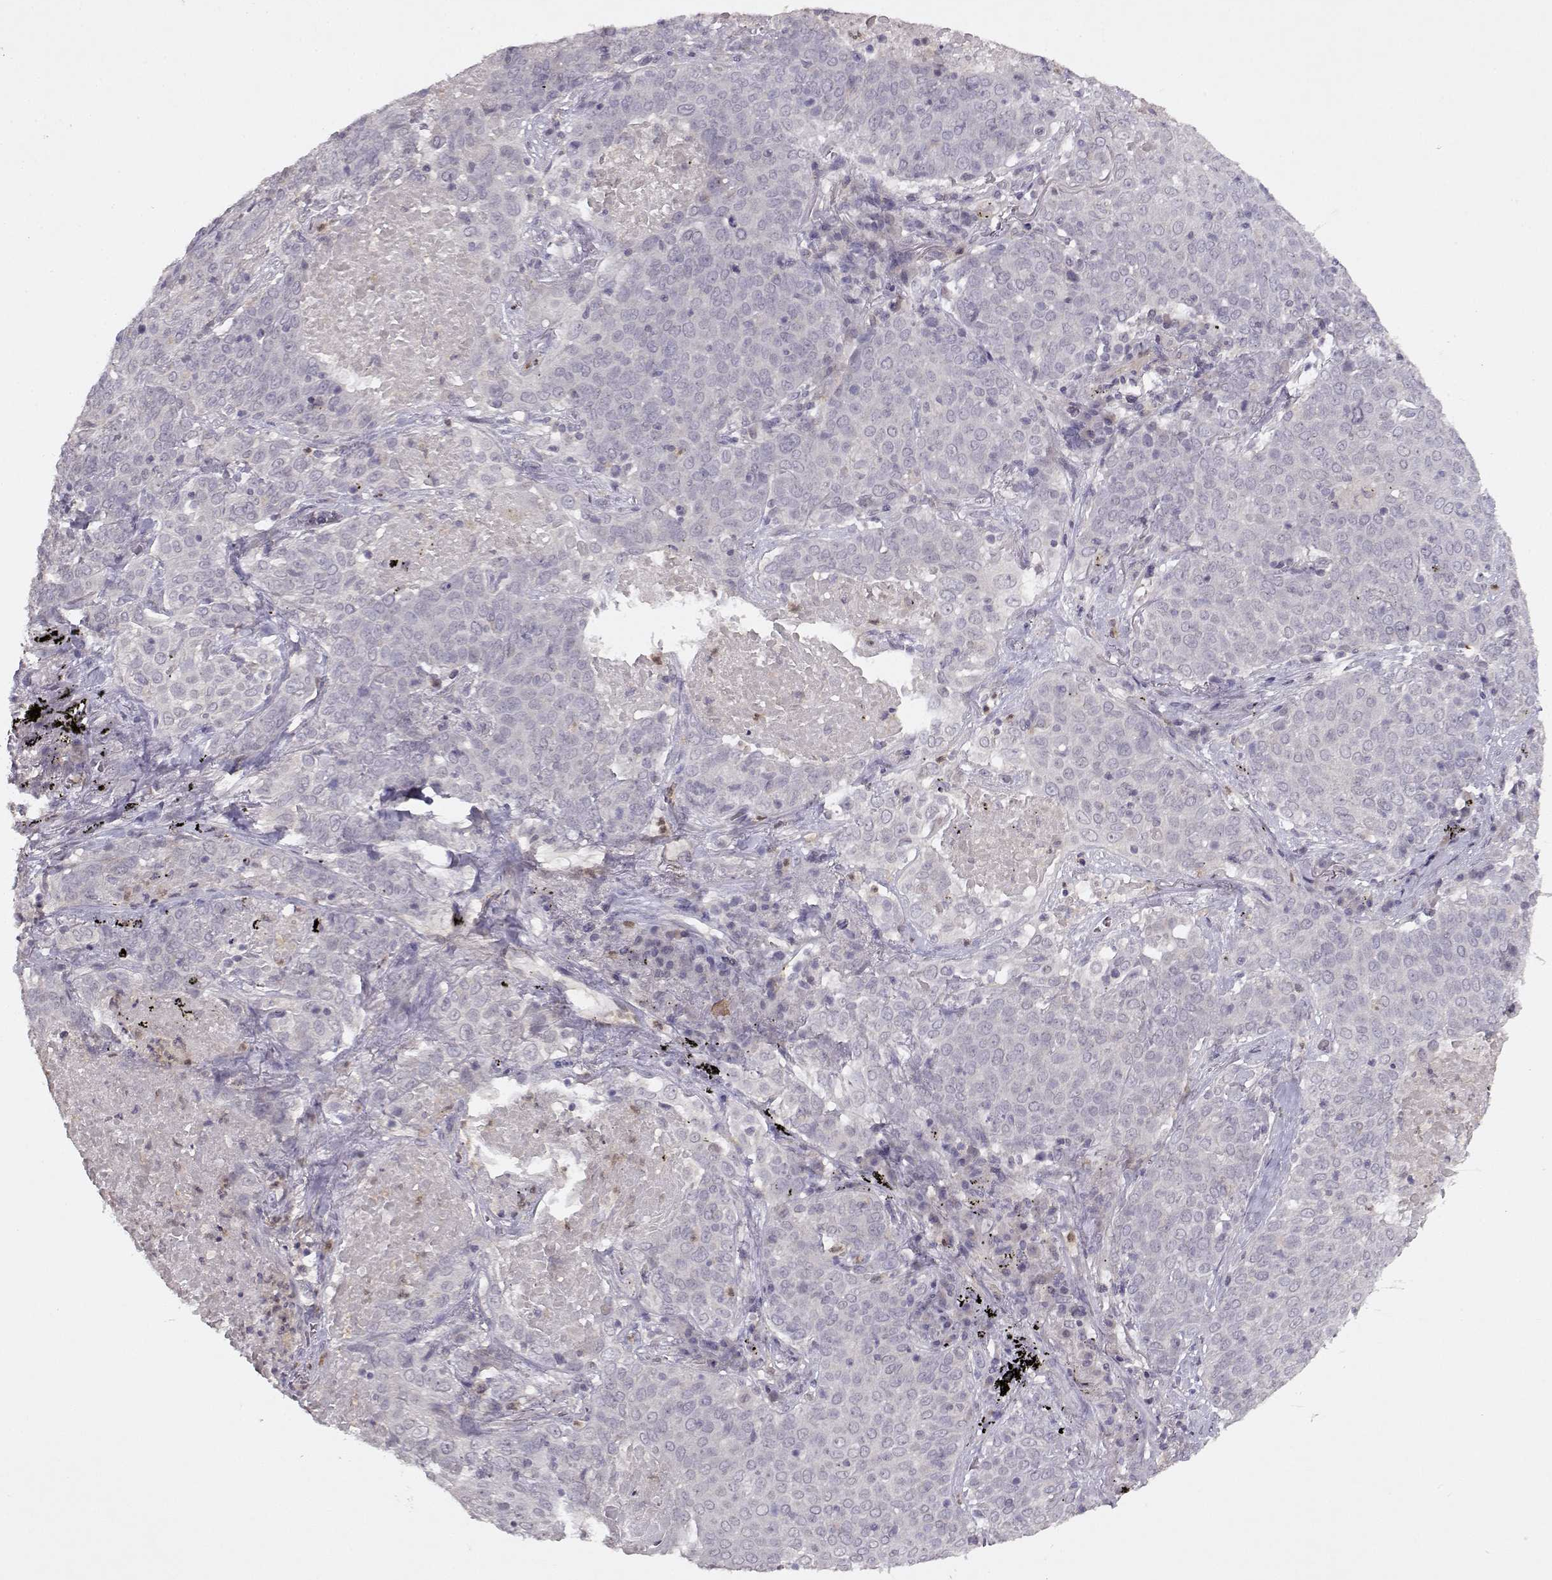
{"staining": {"intensity": "negative", "quantity": "none", "location": "none"}, "tissue": "lung cancer", "cell_type": "Tumor cells", "image_type": "cancer", "snomed": [{"axis": "morphology", "description": "Squamous cell carcinoma, NOS"}, {"axis": "topography", "description": "Lung"}], "caption": "A micrograph of human lung squamous cell carcinoma is negative for staining in tumor cells.", "gene": "BMX", "patient": {"sex": "male", "age": 82}}